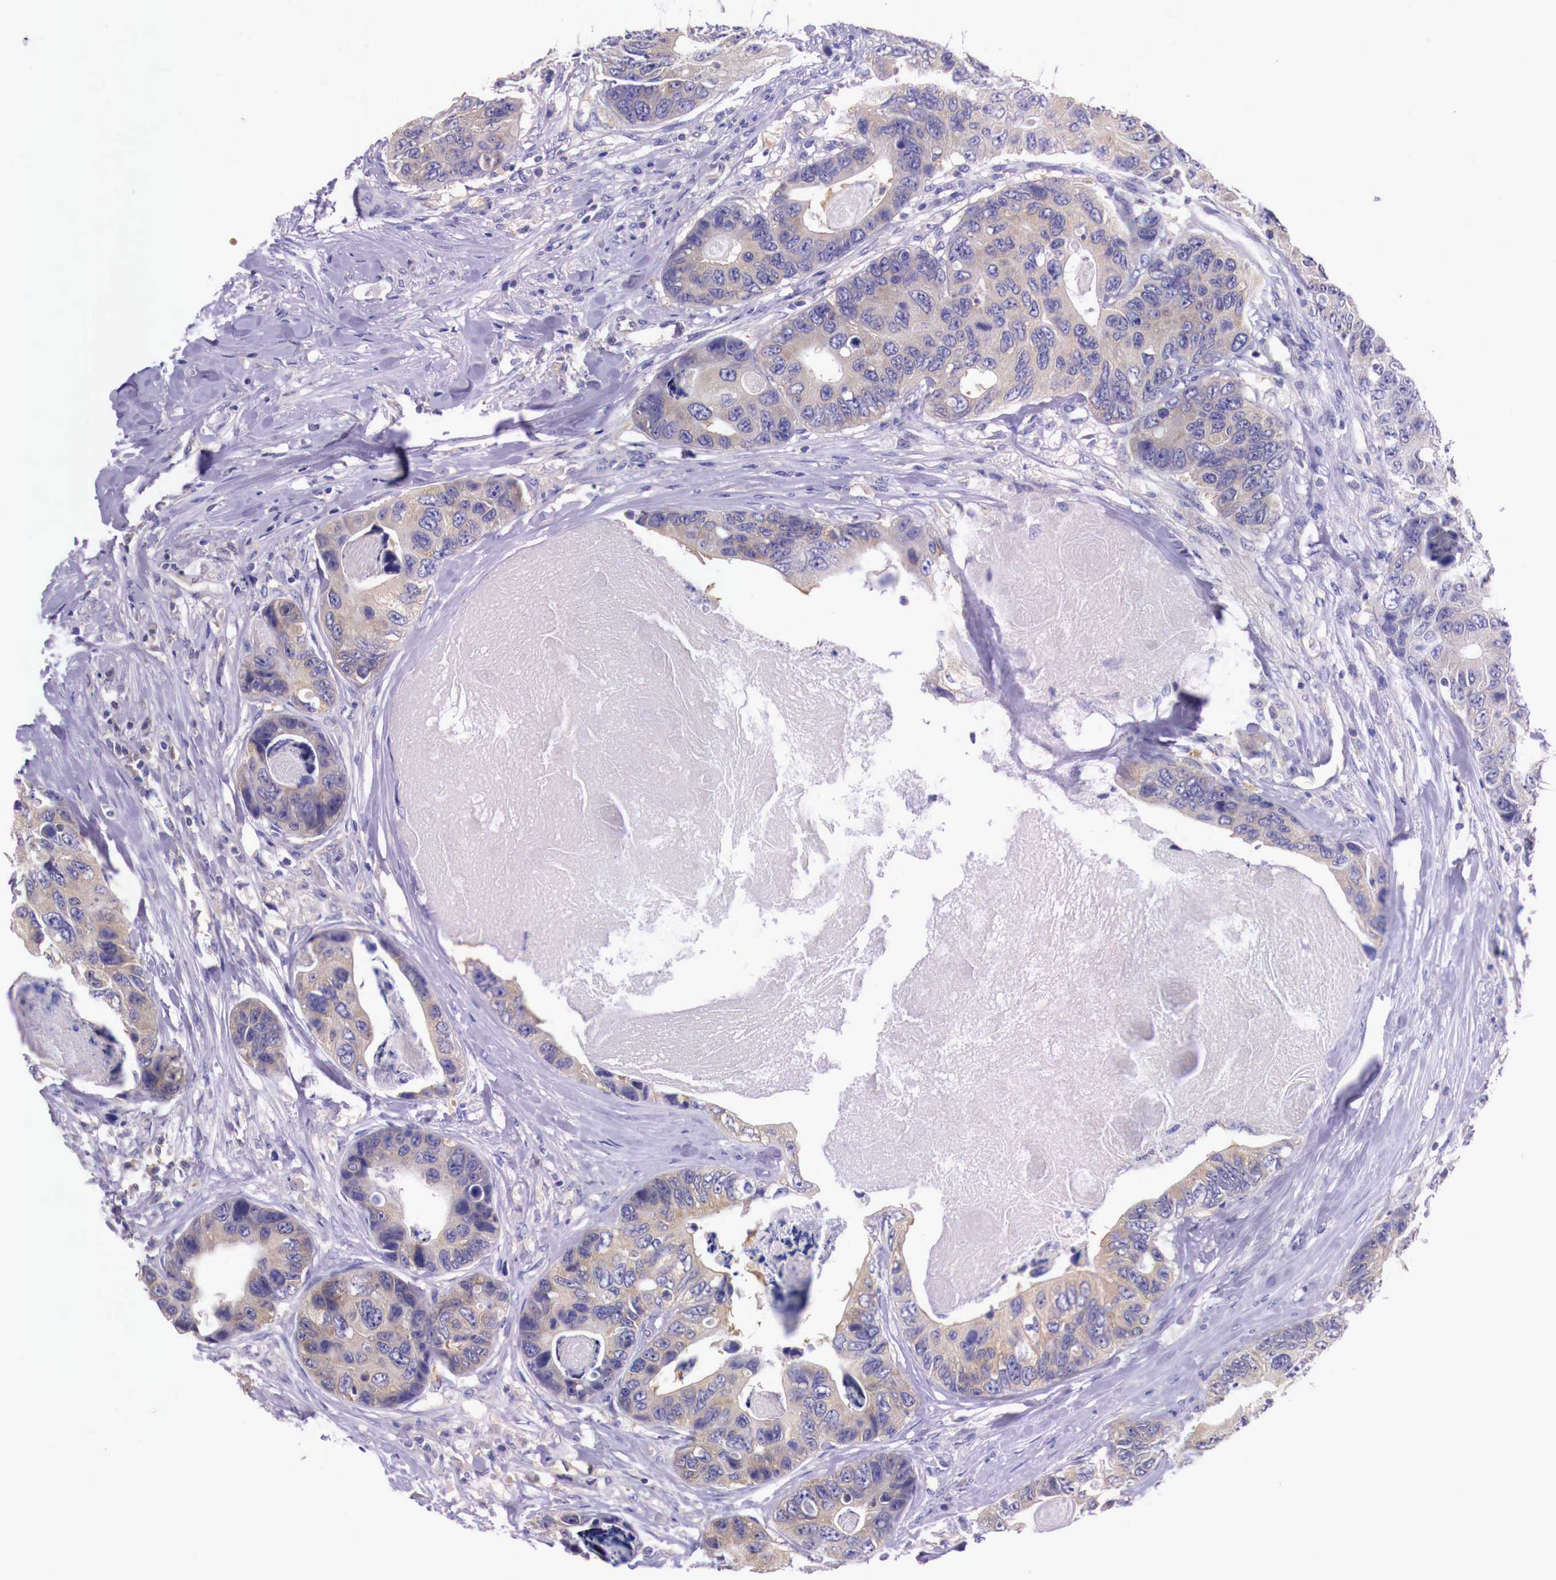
{"staining": {"intensity": "weak", "quantity": "25%-75%", "location": "cytoplasmic/membranous"}, "tissue": "colorectal cancer", "cell_type": "Tumor cells", "image_type": "cancer", "snomed": [{"axis": "morphology", "description": "Adenocarcinoma, NOS"}, {"axis": "topography", "description": "Colon"}], "caption": "Human colorectal cancer (adenocarcinoma) stained with a brown dye reveals weak cytoplasmic/membranous positive staining in approximately 25%-75% of tumor cells.", "gene": "GRIPAP1", "patient": {"sex": "female", "age": 86}}